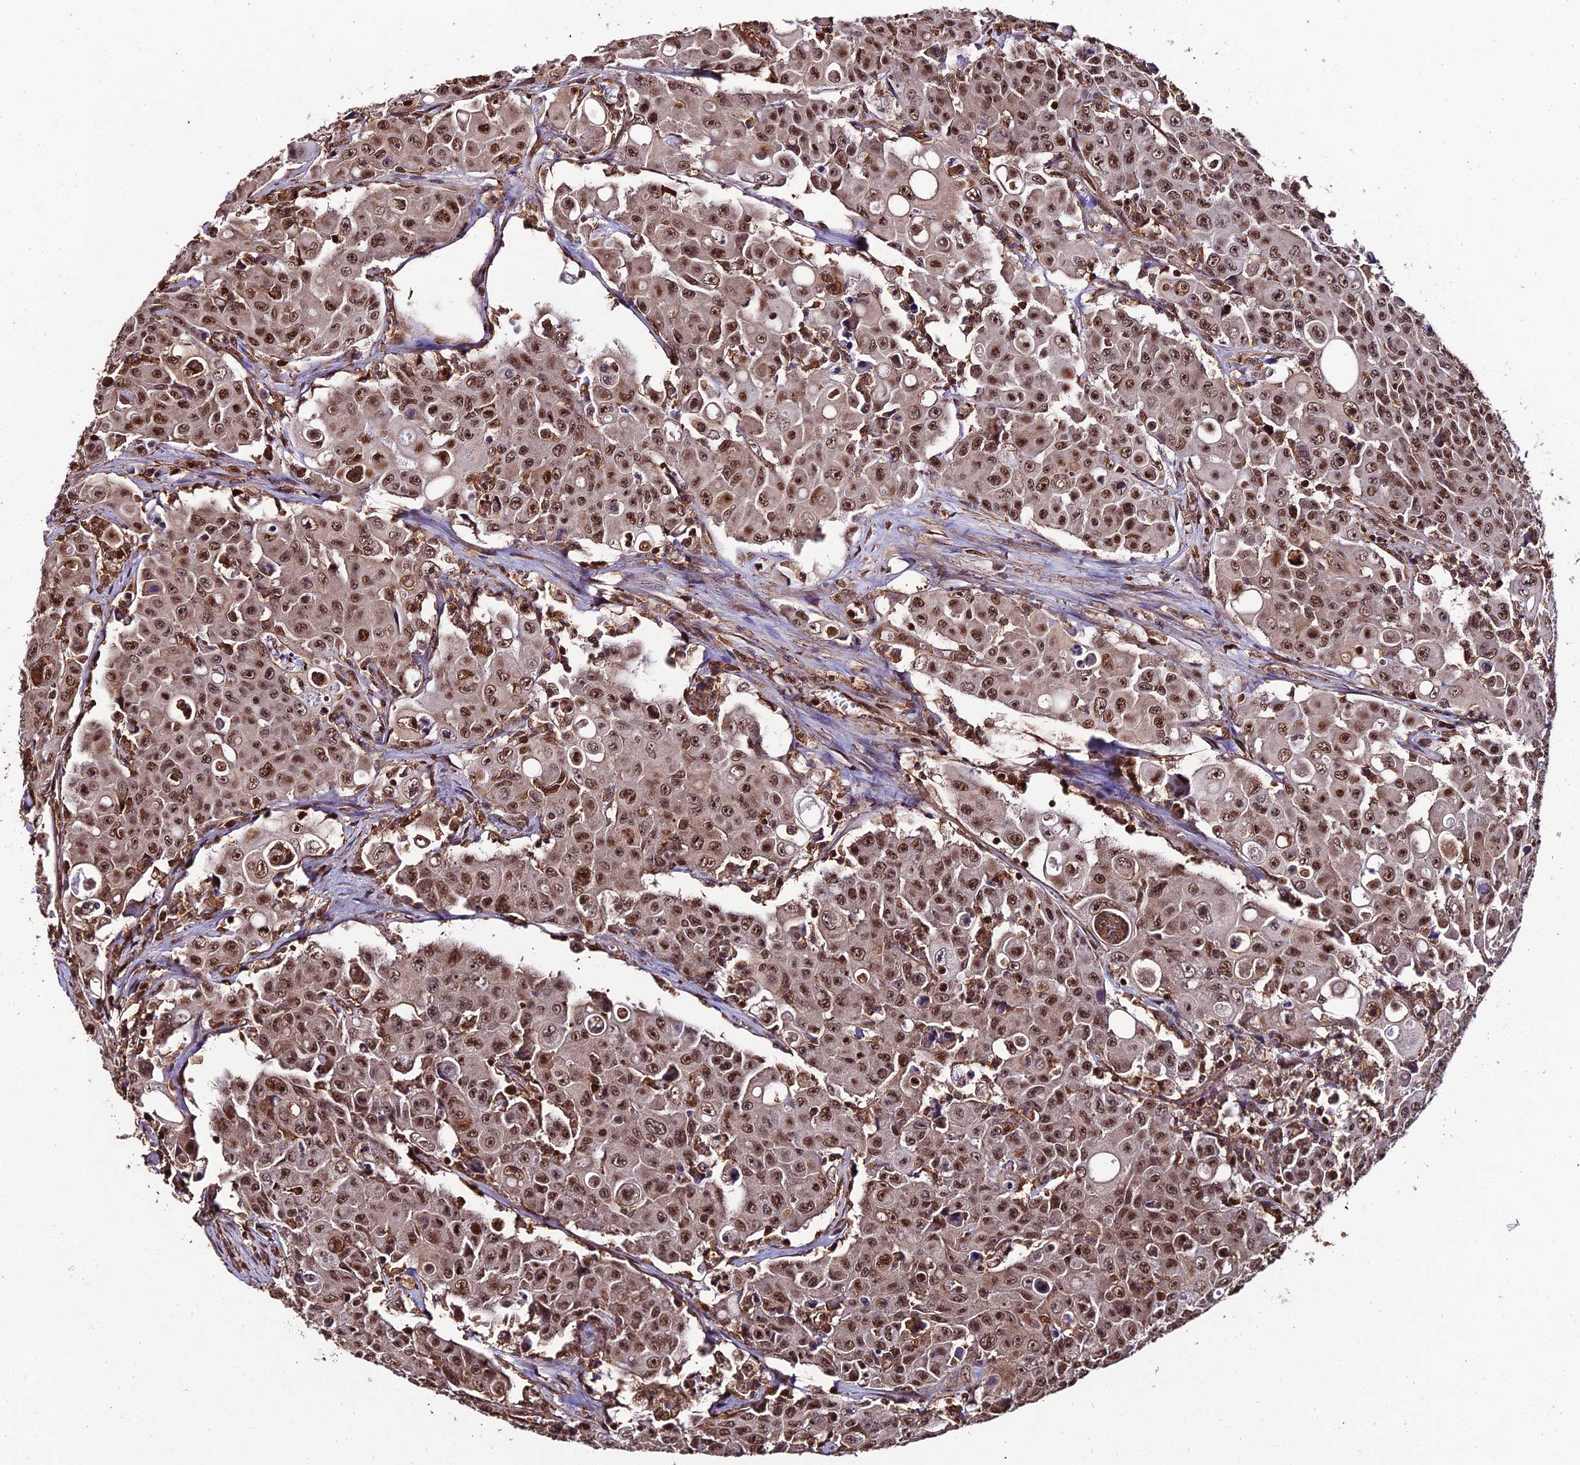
{"staining": {"intensity": "moderate", "quantity": ">75%", "location": "cytoplasmic/membranous,nuclear"}, "tissue": "colorectal cancer", "cell_type": "Tumor cells", "image_type": "cancer", "snomed": [{"axis": "morphology", "description": "Adenocarcinoma, NOS"}, {"axis": "topography", "description": "Colon"}], "caption": "A histopathology image showing moderate cytoplasmic/membranous and nuclear expression in about >75% of tumor cells in adenocarcinoma (colorectal), as visualized by brown immunohistochemical staining.", "gene": "PPP4C", "patient": {"sex": "male", "age": 51}}